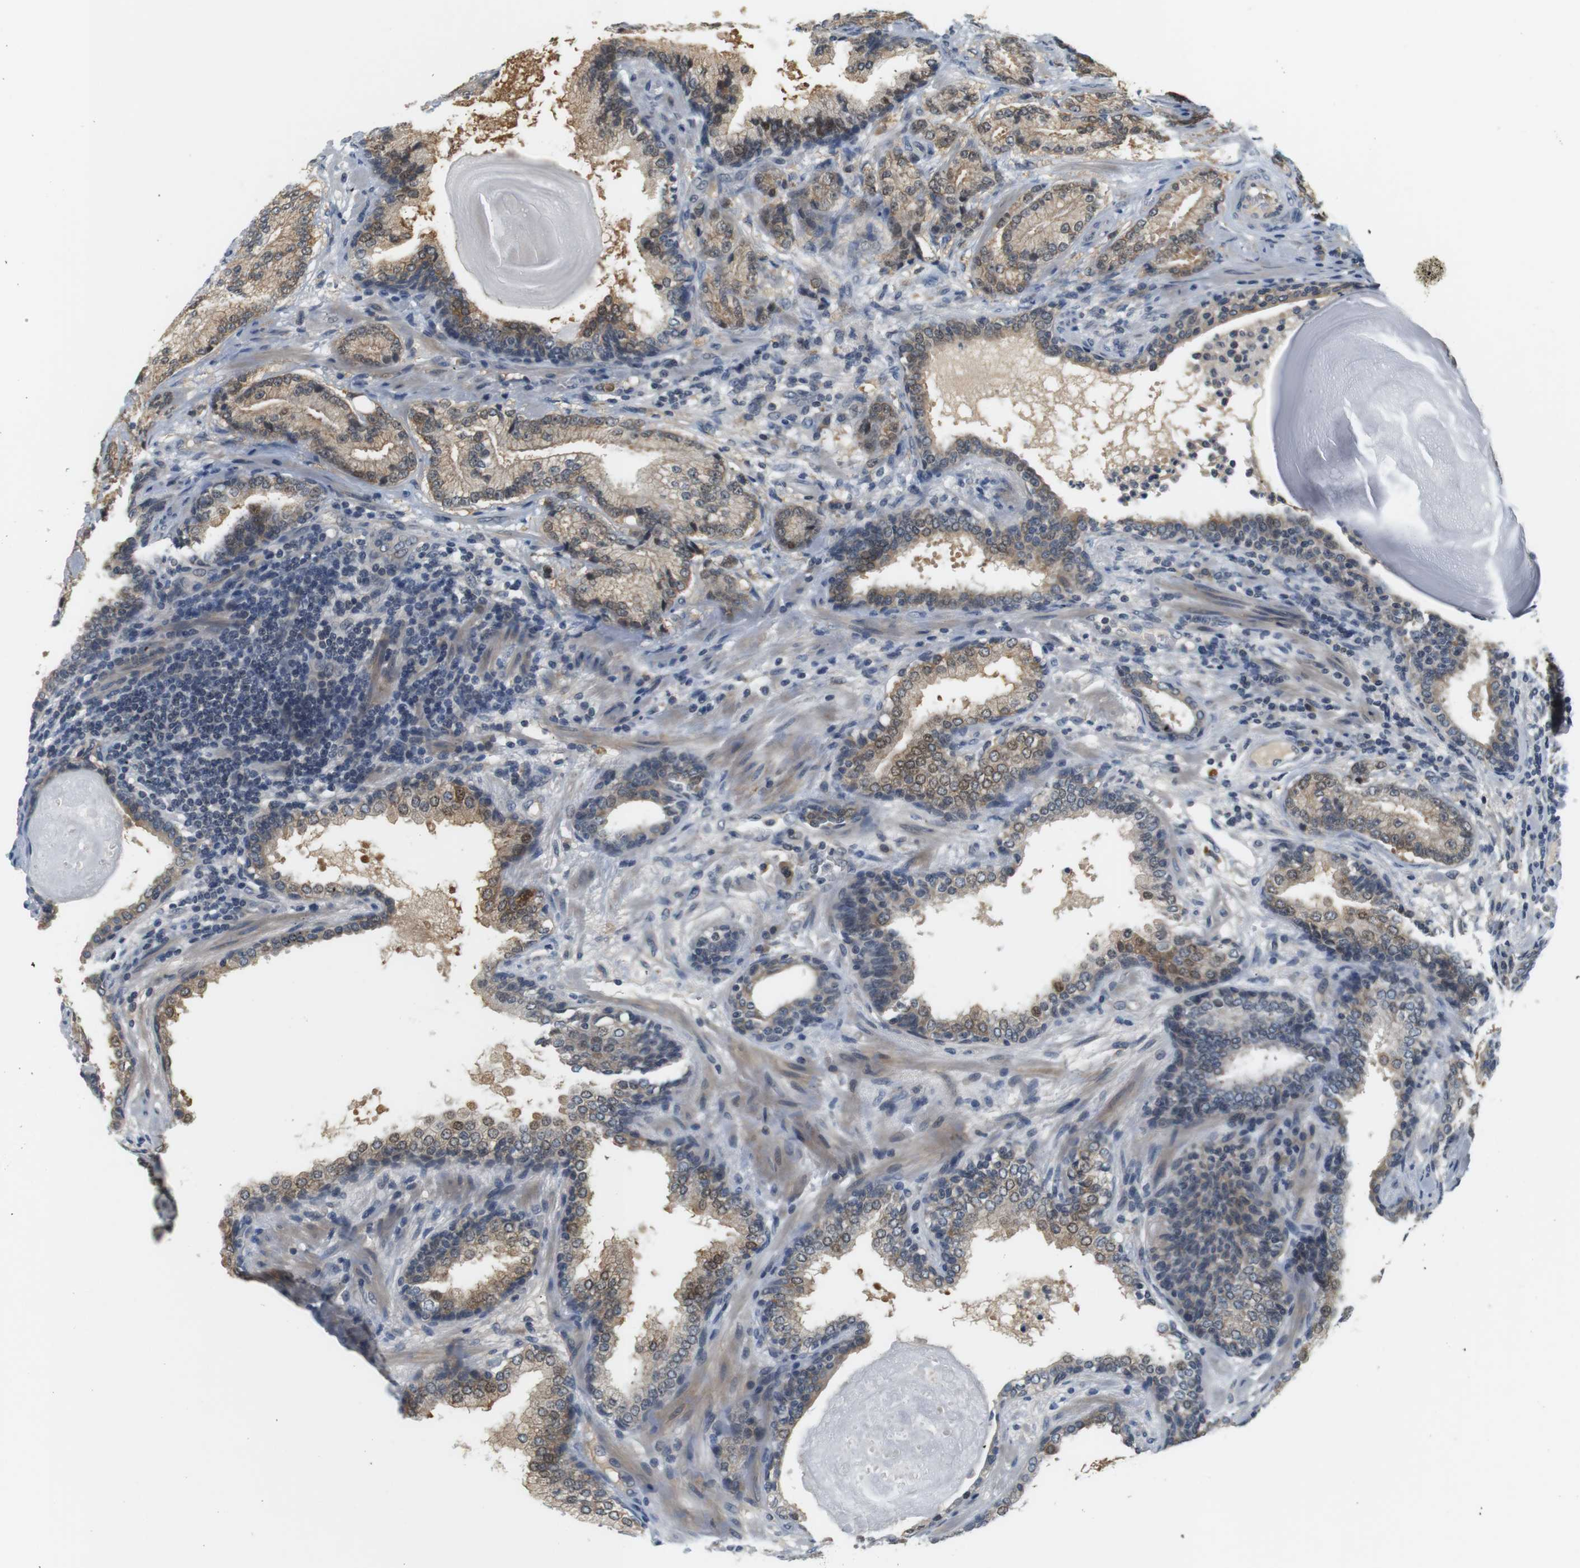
{"staining": {"intensity": "moderate", "quantity": ">75%", "location": "cytoplasmic/membranous"}, "tissue": "prostate cancer", "cell_type": "Tumor cells", "image_type": "cancer", "snomed": [{"axis": "morphology", "description": "Adenocarcinoma, High grade"}, {"axis": "topography", "description": "Prostate"}], "caption": "Protein staining by immunohistochemistry (IHC) reveals moderate cytoplasmic/membranous positivity in about >75% of tumor cells in prostate cancer (high-grade adenocarcinoma).", "gene": "WNT7A", "patient": {"sex": "male", "age": 61}}